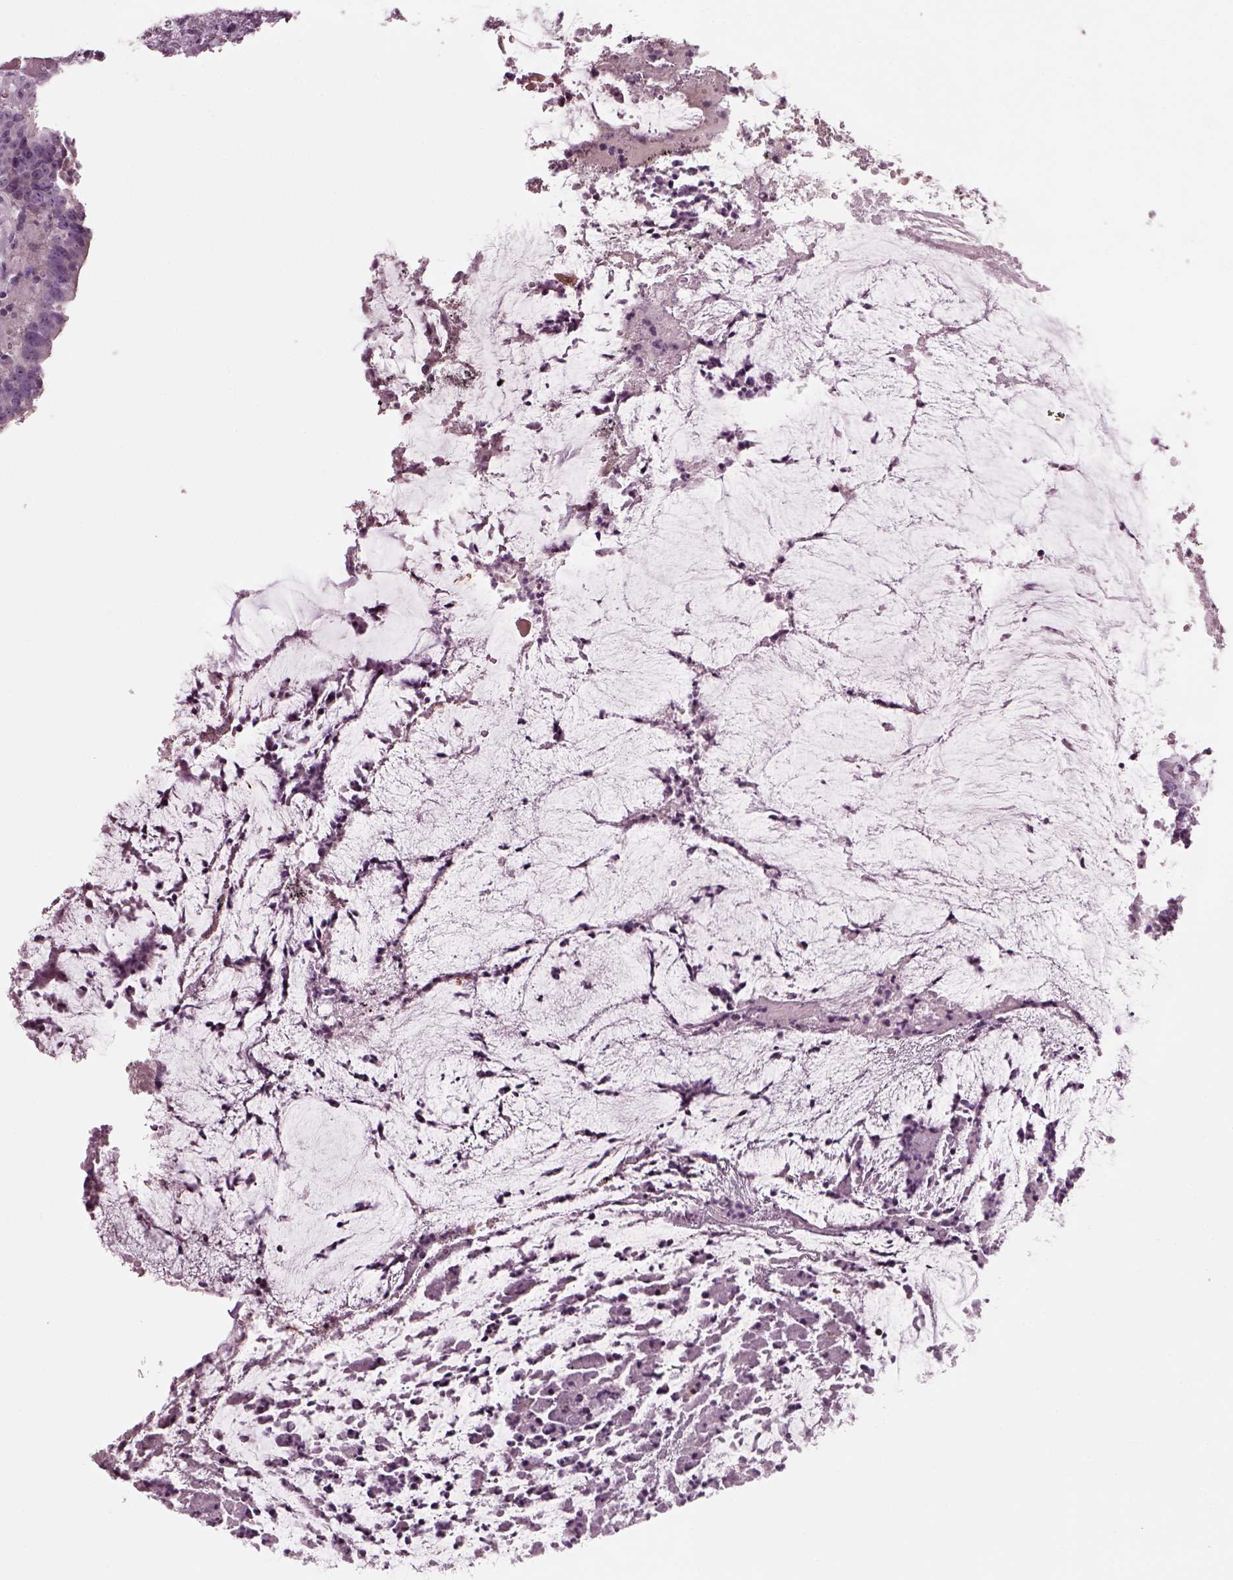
{"staining": {"intensity": "negative", "quantity": "none", "location": "none"}, "tissue": "colorectal cancer", "cell_type": "Tumor cells", "image_type": "cancer", "snomed": [{"axis": "morphology", "description": "Adenocarcinoma, NOS"}, {"axis": "topography", "description": "Colon"}], "caption": "A high-resolution histopathology image shows immunohistochemistry (IHC) staining of colorectal adenocarcinoma, which shows no significant staining in tumor cells.", "gene": "DPYSL5", "patient": {"sex": "female", "age": 43}}